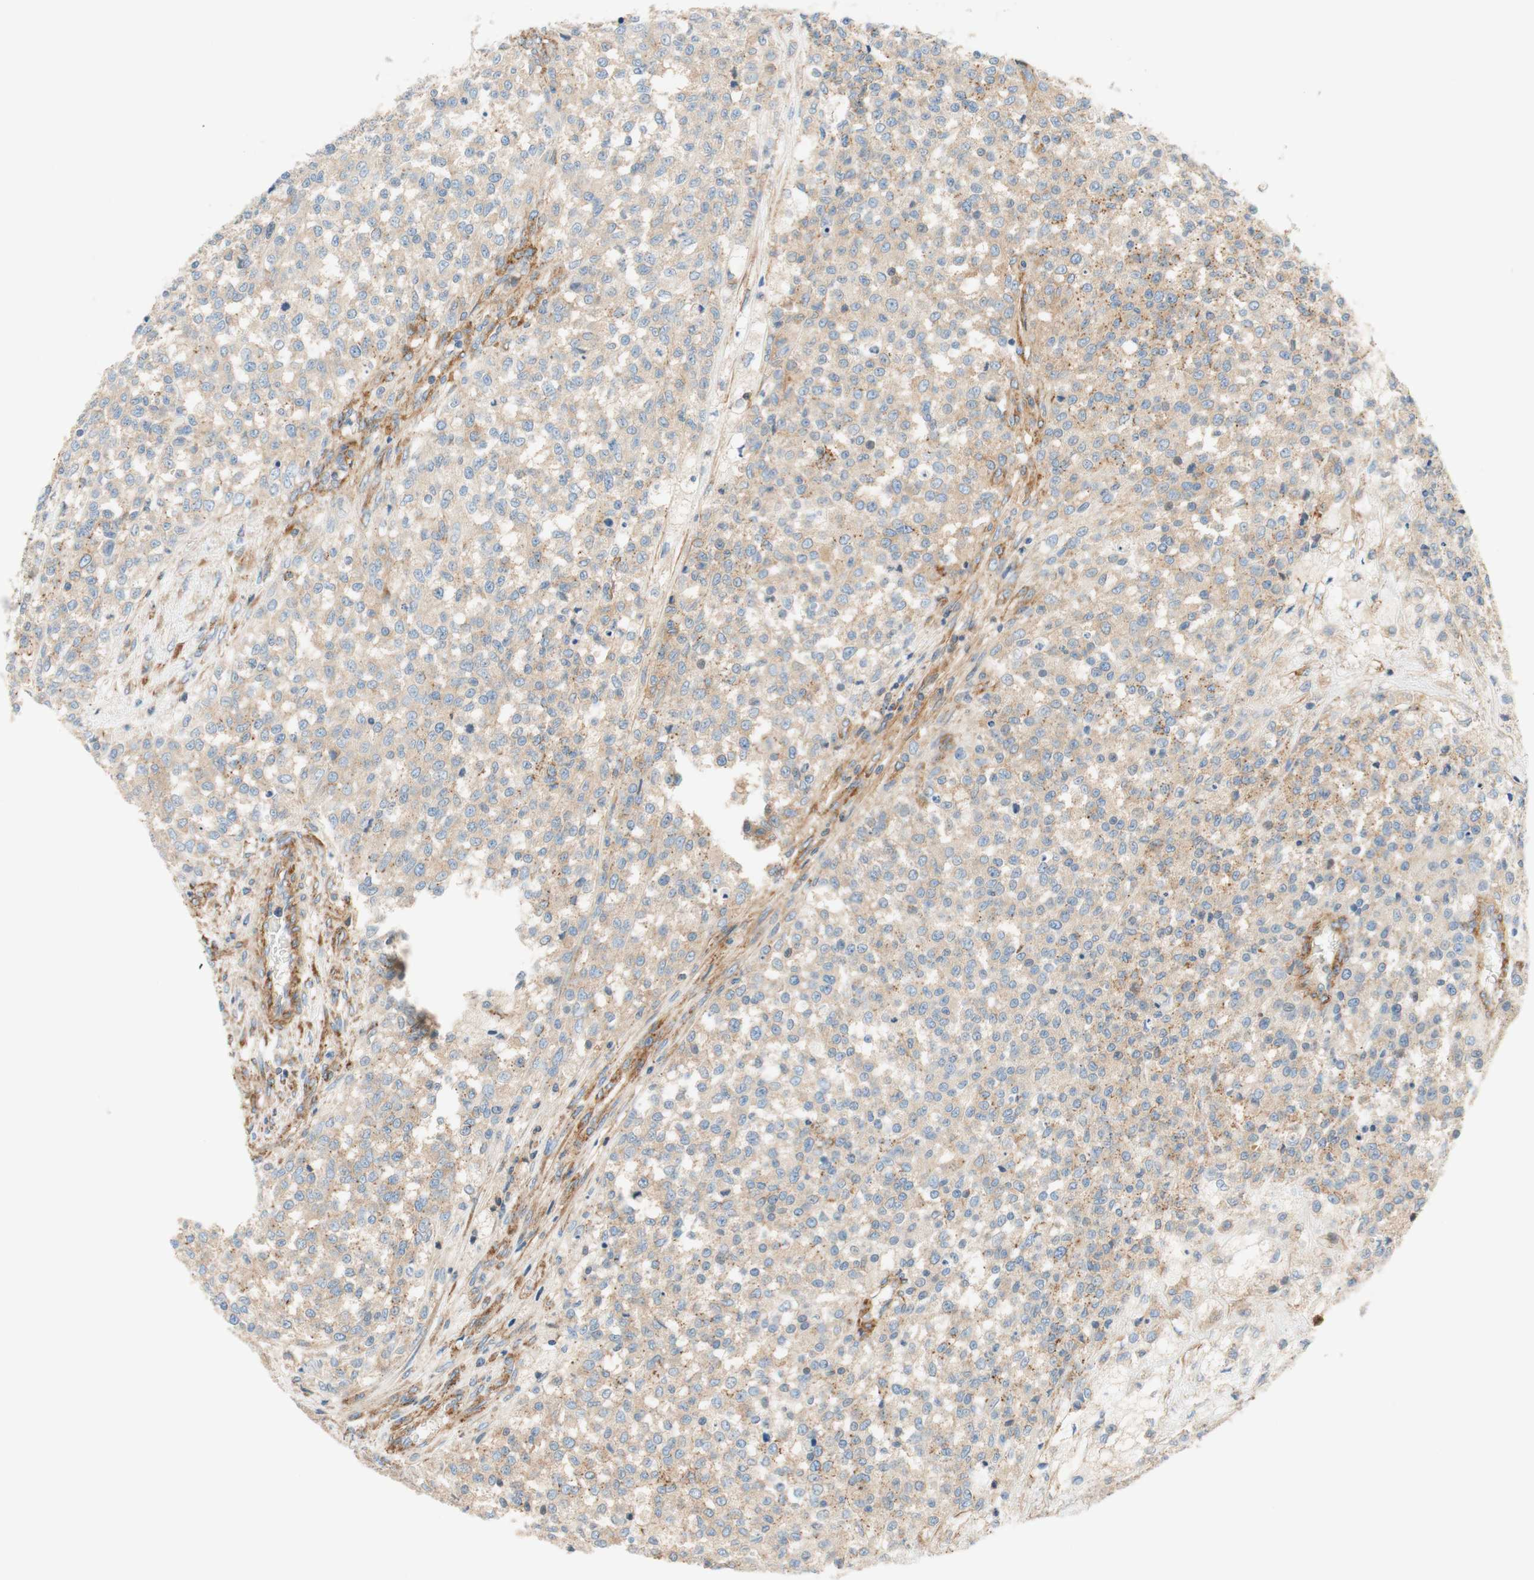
{"staining": {"intensity": "weak", "quantity": ">75%", "location": "cytoplasmic/membranous"}, "tissue": "testis cancer", "cell_type": "Tumor cells", "image_type": "cancer", "snomed": [{"axis": "morphology", "description": "Seminoma, NOS"}, {"axis": "topography", "description": "Testis"}], "caption": "Immunohistochemical staining of testis cancer (seminoma) reveals weak cytoplasmic/membranous protein staining in approximately >75% of tumor cells.", "gene": "VPS26A", "patient": {"sex": "male", "age": 59}}